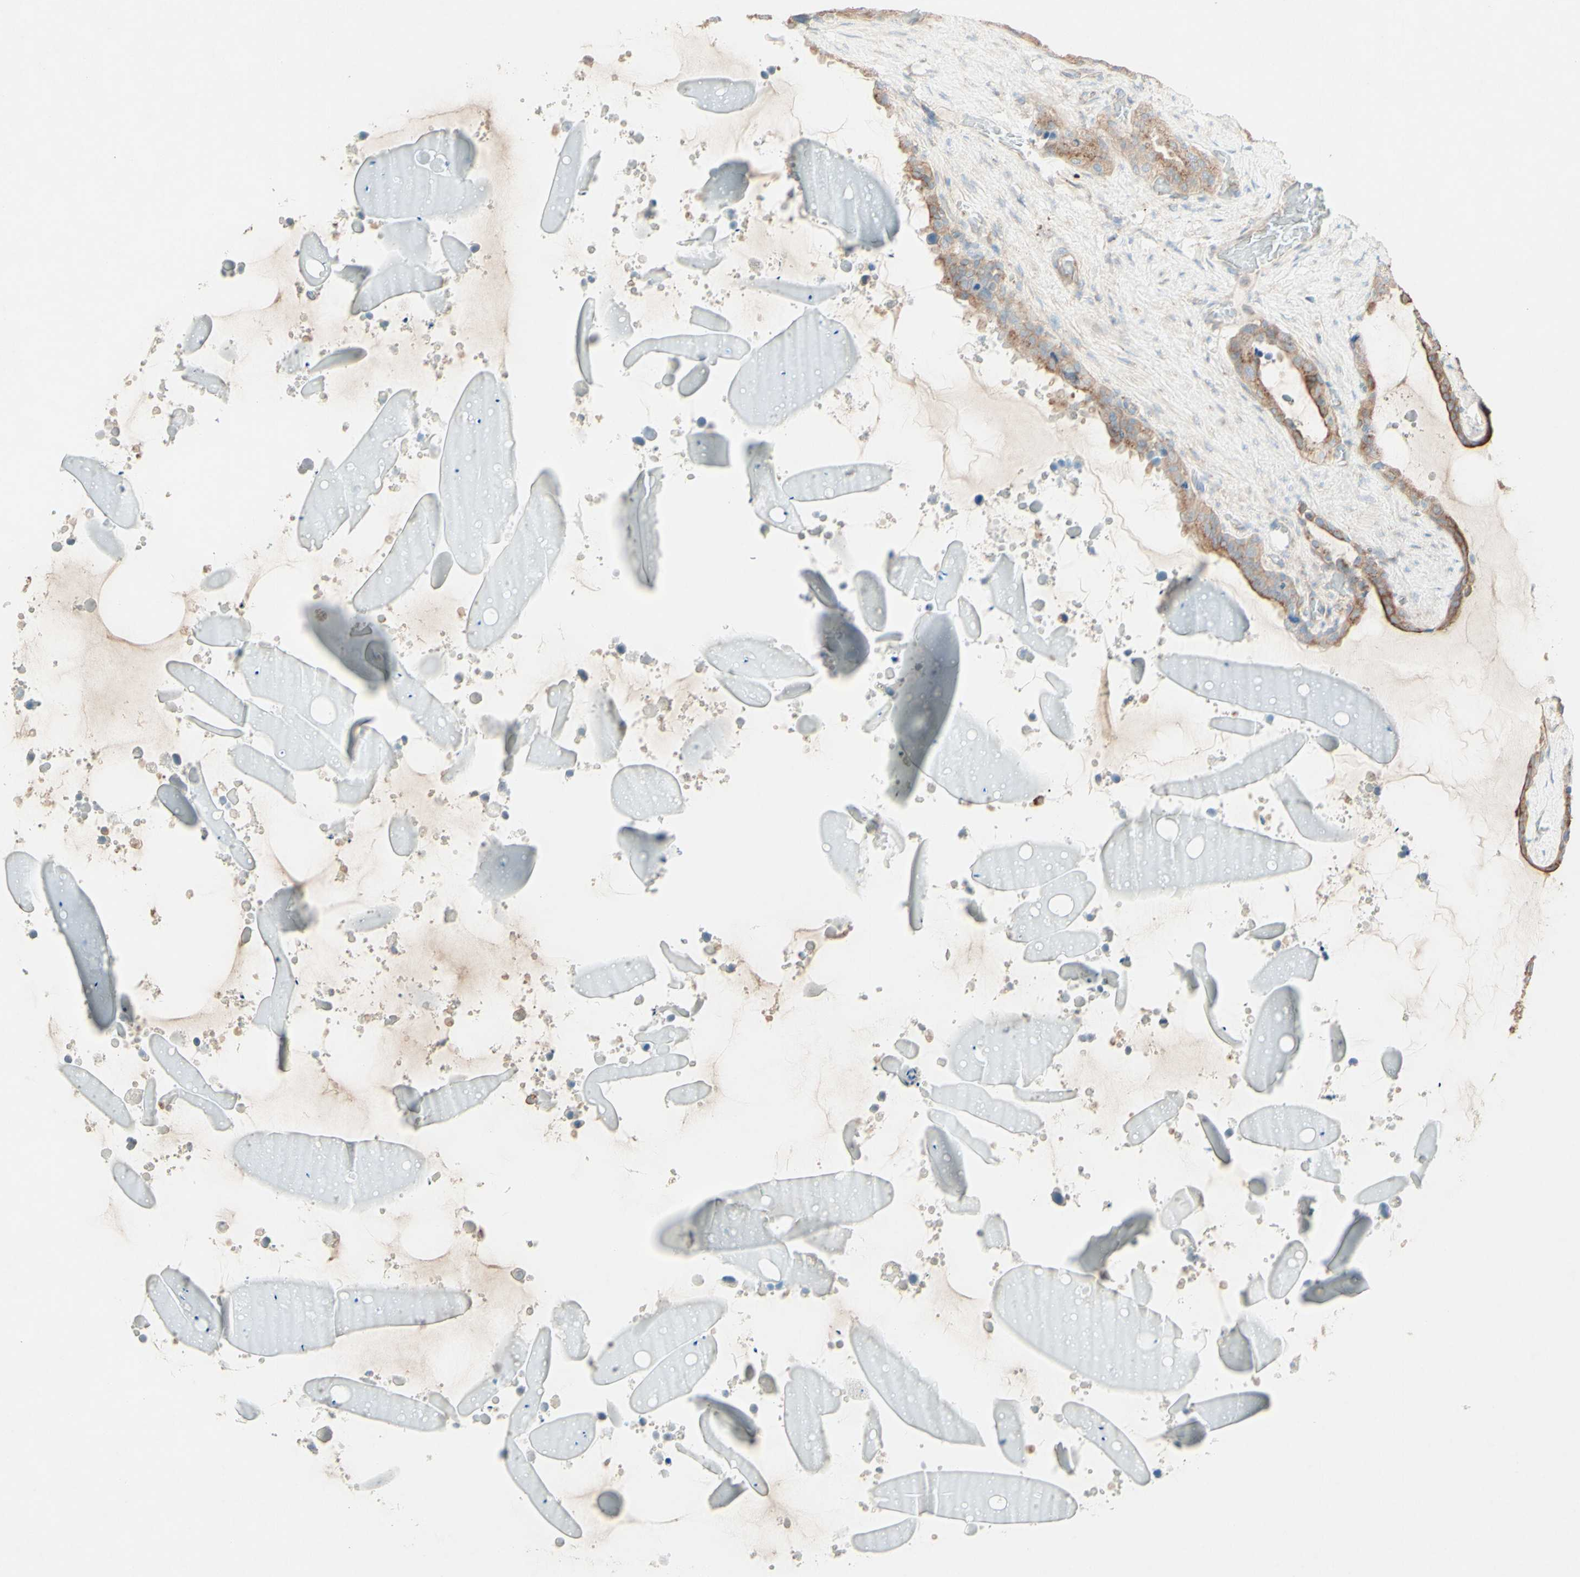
{"staining": {"intensity": "moderate", "quantity": ">75%", "location": "cytoplasmic/membranous"}, "tissue": "seminal vesicle", "cell_type": "Glandular cells", "image_type": "normal", "snomed": [{"axis": "morphology", "description": "Normal tissue, NOS"}, {"axis": "topography", "description": "Seminal veicle"}], "caption": "A high-resolution photomicrograph shows immunohistochemistry (IHC) staining of unremarkable seminal vesicle, which displays moderate cytoplasmic/membranous expression in about >75% of glandular cells.", "gene": "MTM1", "patient": {"sex": "male", "age": 46}}